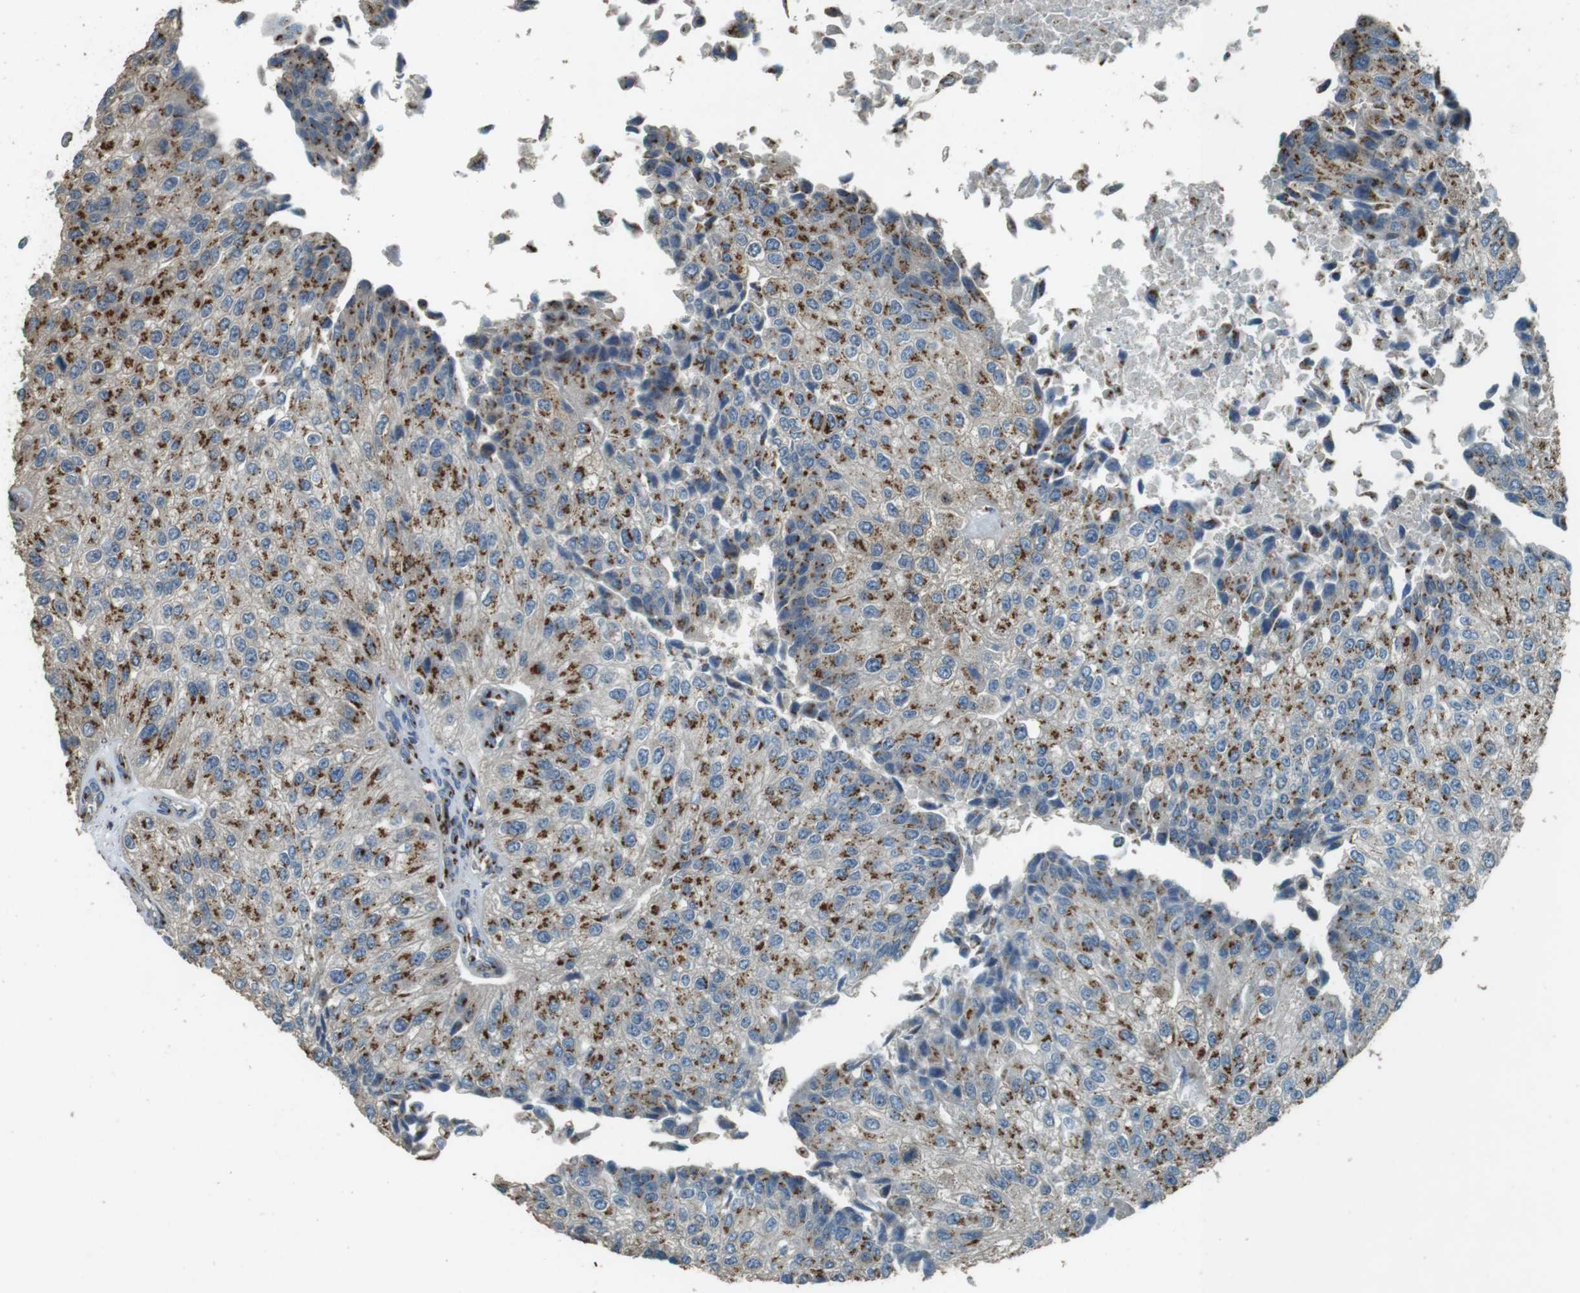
{"staining": {"intensity": "moderate", "quantity": ">75%", "location": "cytoplasmic/membranous"}, "tissue": "urothelial cancer", "cell_type": "Tumor cells", "image_type": "cancer", "snomed": [{"axis": "morphology", "description": "Urothelial carcinoma, High grade"}, {"axis": "topography", "description": "Kidney"}, {"axis": "topography", "description": "Urinary bladder"}], "caption": "Protein analysis of urothelial cancer tissue demonstrates moderate cytoplasmic/membranous staining in approximately >75% of tumor cells.", "gene": "TMEM115", "patient": {"sex": "male", "age": 77}}